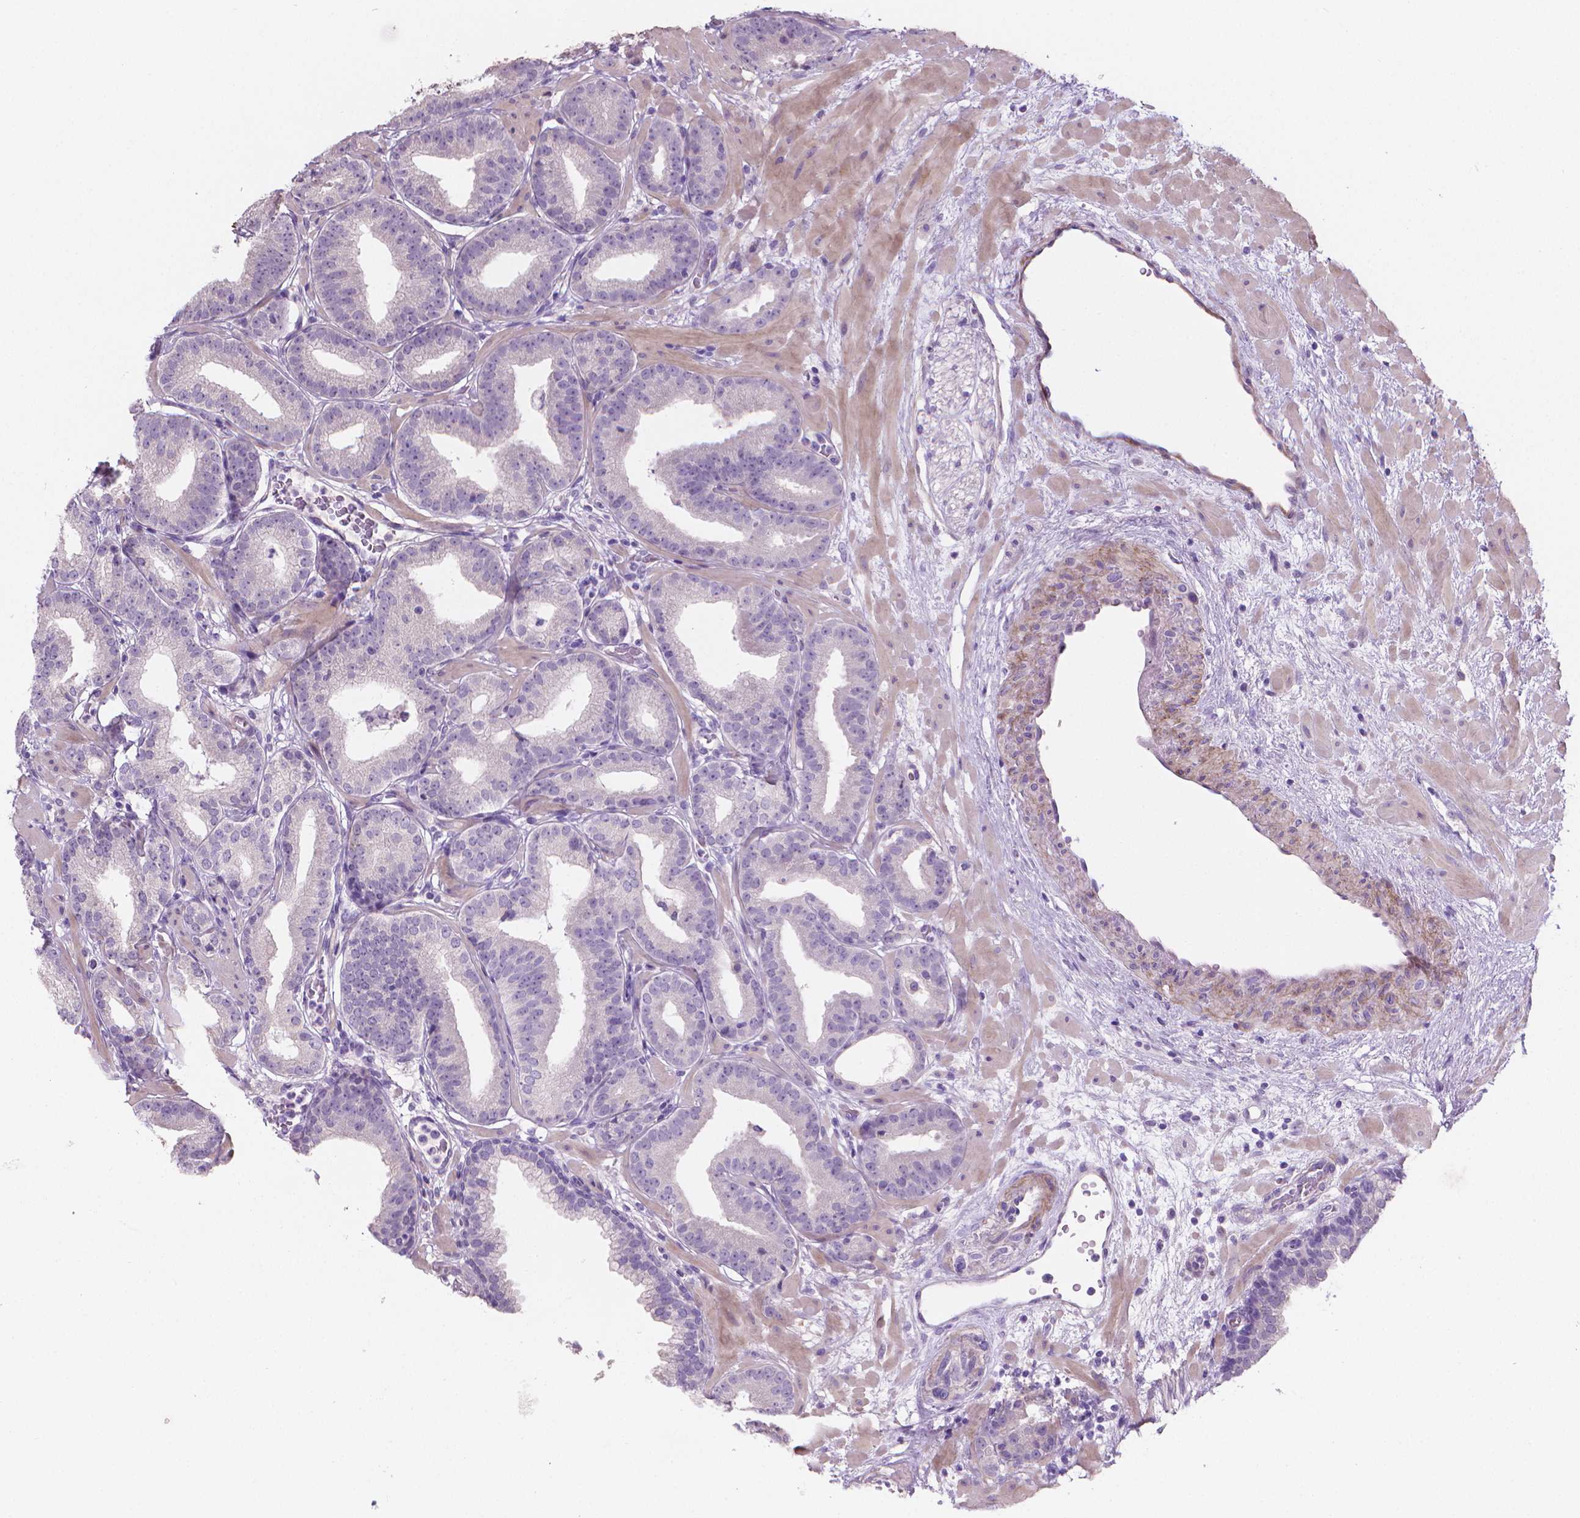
{"staining": {"intensity": "negative", "quantity": "none", "location": "none"}, "tissue": "prostate cancer", "cell_type": "Tumor cells", "image_type": "cancer", "snomed": [{"axis": "morphology", "description": "Adenocarcinoma, Low grade"}, {"axis": "topography", "description": "Prostate"}], "caption": "Immunohistochemistry of human prostate cancer (low-grade adenocarcinoma) exhibits no positivity in tumor cells. (DAB (3,3'-diaminobenzidine) immunohistochemistry with hematoxylin counter stain).", "gene": "GSDMA", "patient": {"sex": "male", "age": 68}}